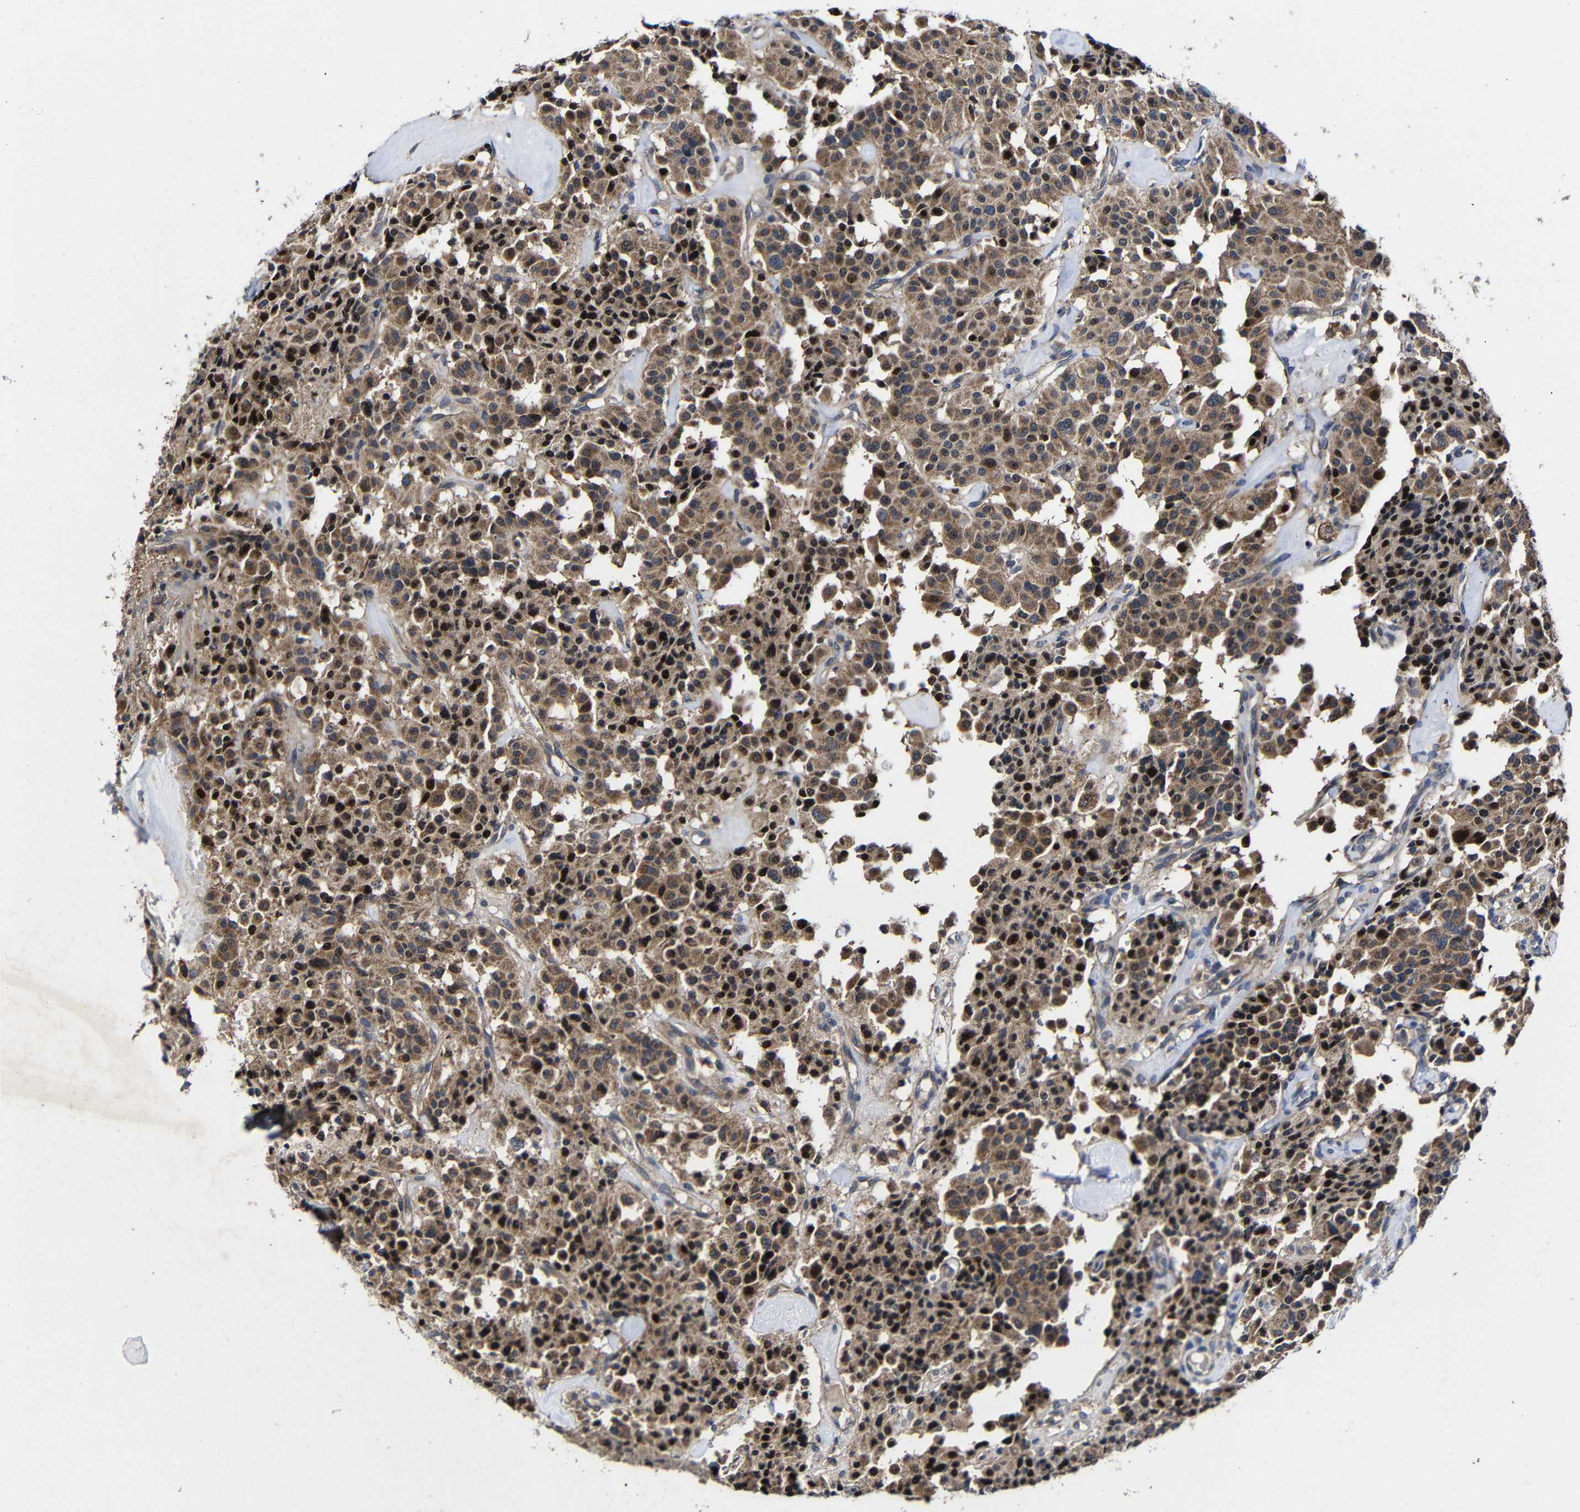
{"staining": {"intensity": "moderate", "quantity": ">75%", "location": "cytoplasmic/membranous,nuclear"}, "tissue": "carcinoid", "cell_type": "Tumor cells", "image_type": "cancer", "snomed": [{"axis": "morphology", "description": "Carcinoid, malignant, NOS"}, {"axis": "topography", "description": "Lung"}], "caption": "Carcinoid stained with a brown dye shows moderate cytoplasmic/membranous and nuclear positive expression in about >75% of tumor cells.", "gene": "LPAR5", "patient": {"sex": "male", "age": 30}}